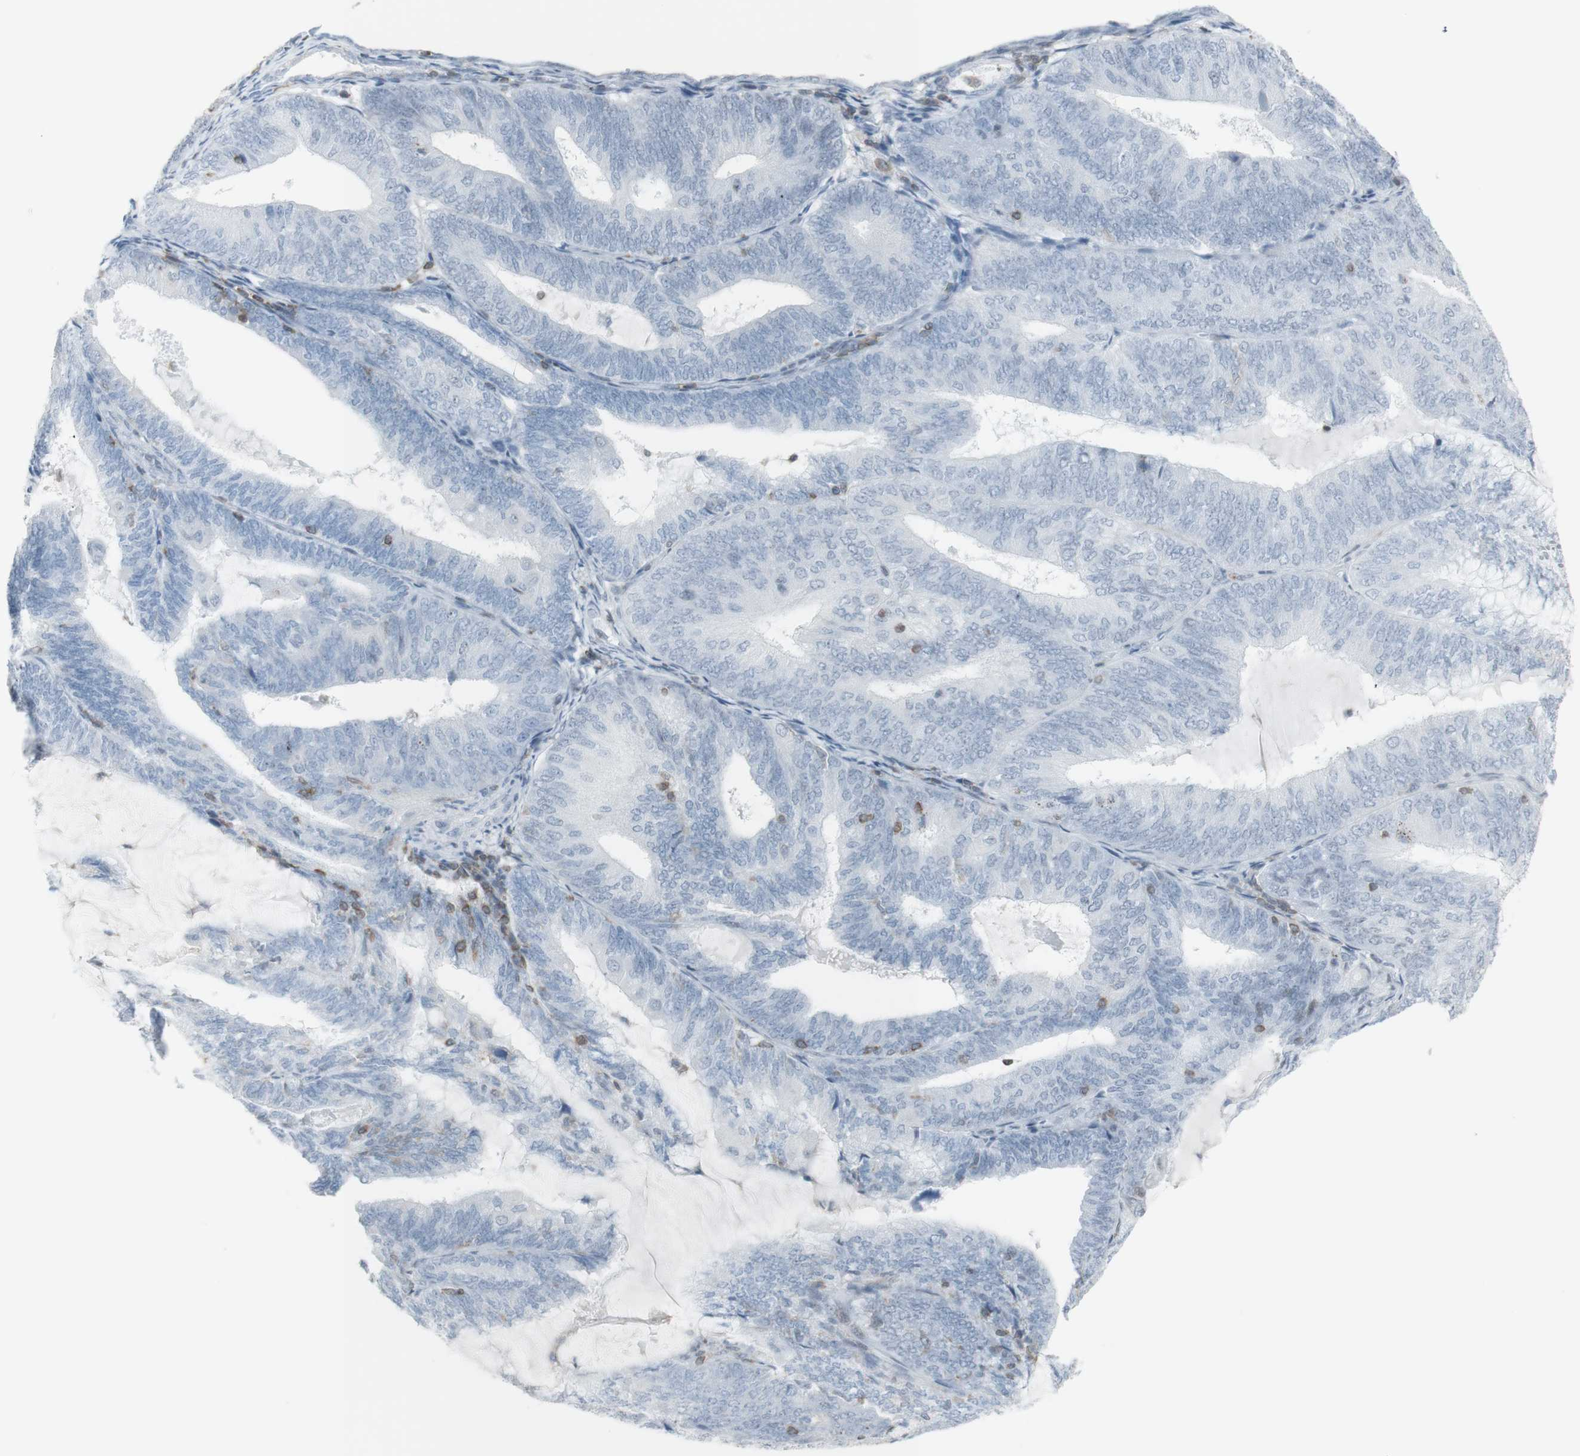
{"staining": {"intensity": "weak", "quantity": "<25%", "location": "cytoplasmic/membranous"}, "tissue": "endometrial cancer", "cell_type": "Tumor cells", "image_type": "cancer", "snomed": [{"axis": "morphology", "description": "Adenocarcinoma, NOS"}, {"axis": "topography", "description": "Endometrium"}], "caption": "This micrograph is of endometrial adenocarcinoma stained with IHC to label a protein in brown with the nuclei are counter-stained blue. There is no expression in tumor cells. (Stains: DAB immunohistochemistry with hematoxylin counter stain, Microscopy: brightfield microscopy at high magnification).", "gene": "NRG1", "patient": {"sex": "female", "age": 81}}